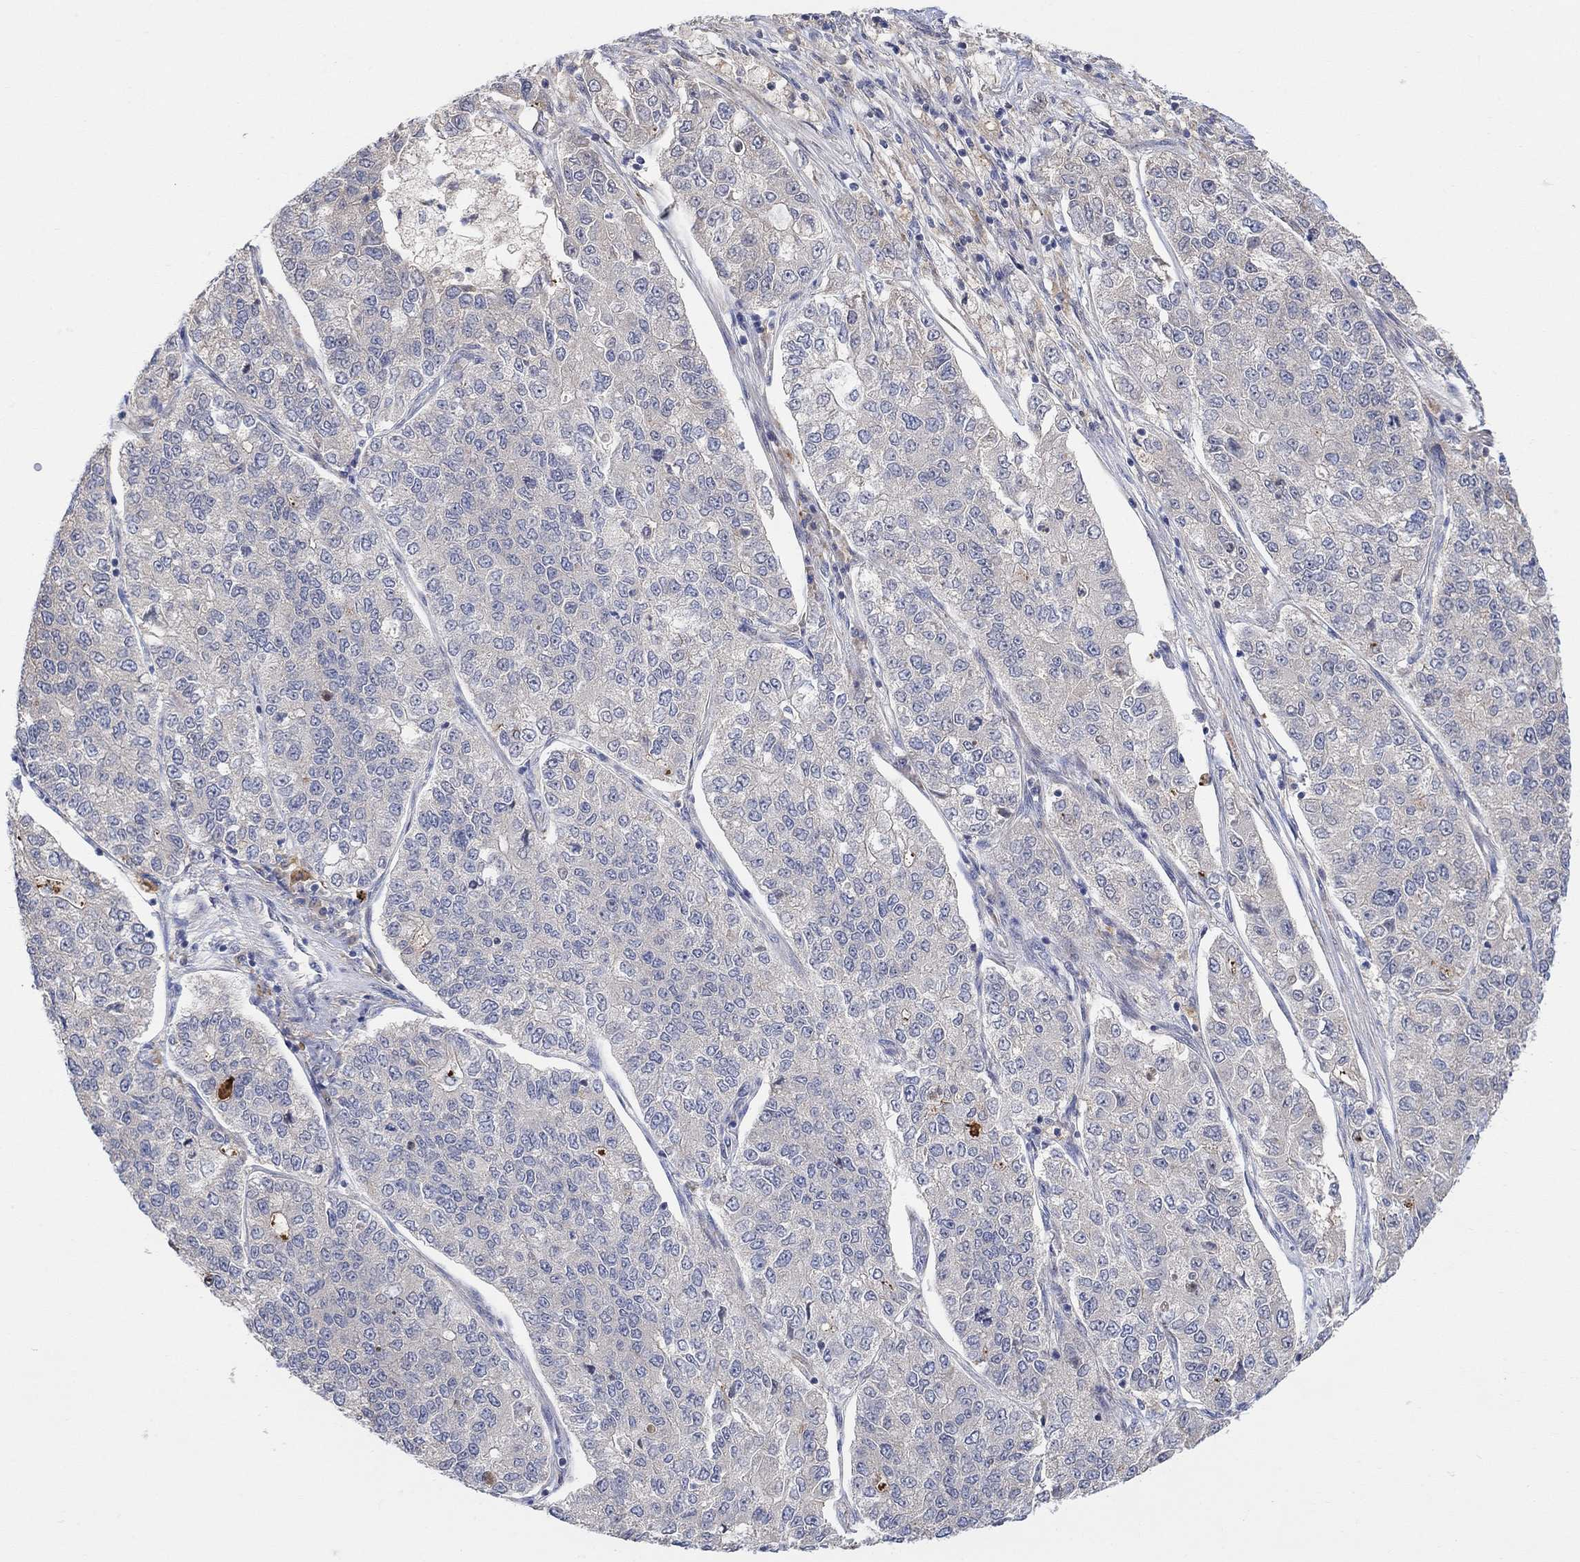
{"staining": {"intensity": "negative", "quantity": "none", "location": "none"}, "tissue": "lung cancer", "cell_type": "Tumor cells", "image_type": "cancer", "snomed": [{"axis": "morphology", "description": "Adenocarcinoma, NOS"}, {"axis": "topography", "description": "Lung"}], "caption": "There is no significant positivity in tumor cells of adenocarcinoma (lung). (Stains: DAB (3,3'-diaminobenzidine) IHC with hematoxylin counter stain, Microscopy: brightfield microscopy at high magnification).", "gene": "CNTF", "patient": {"sex": "male", "age": 49}}